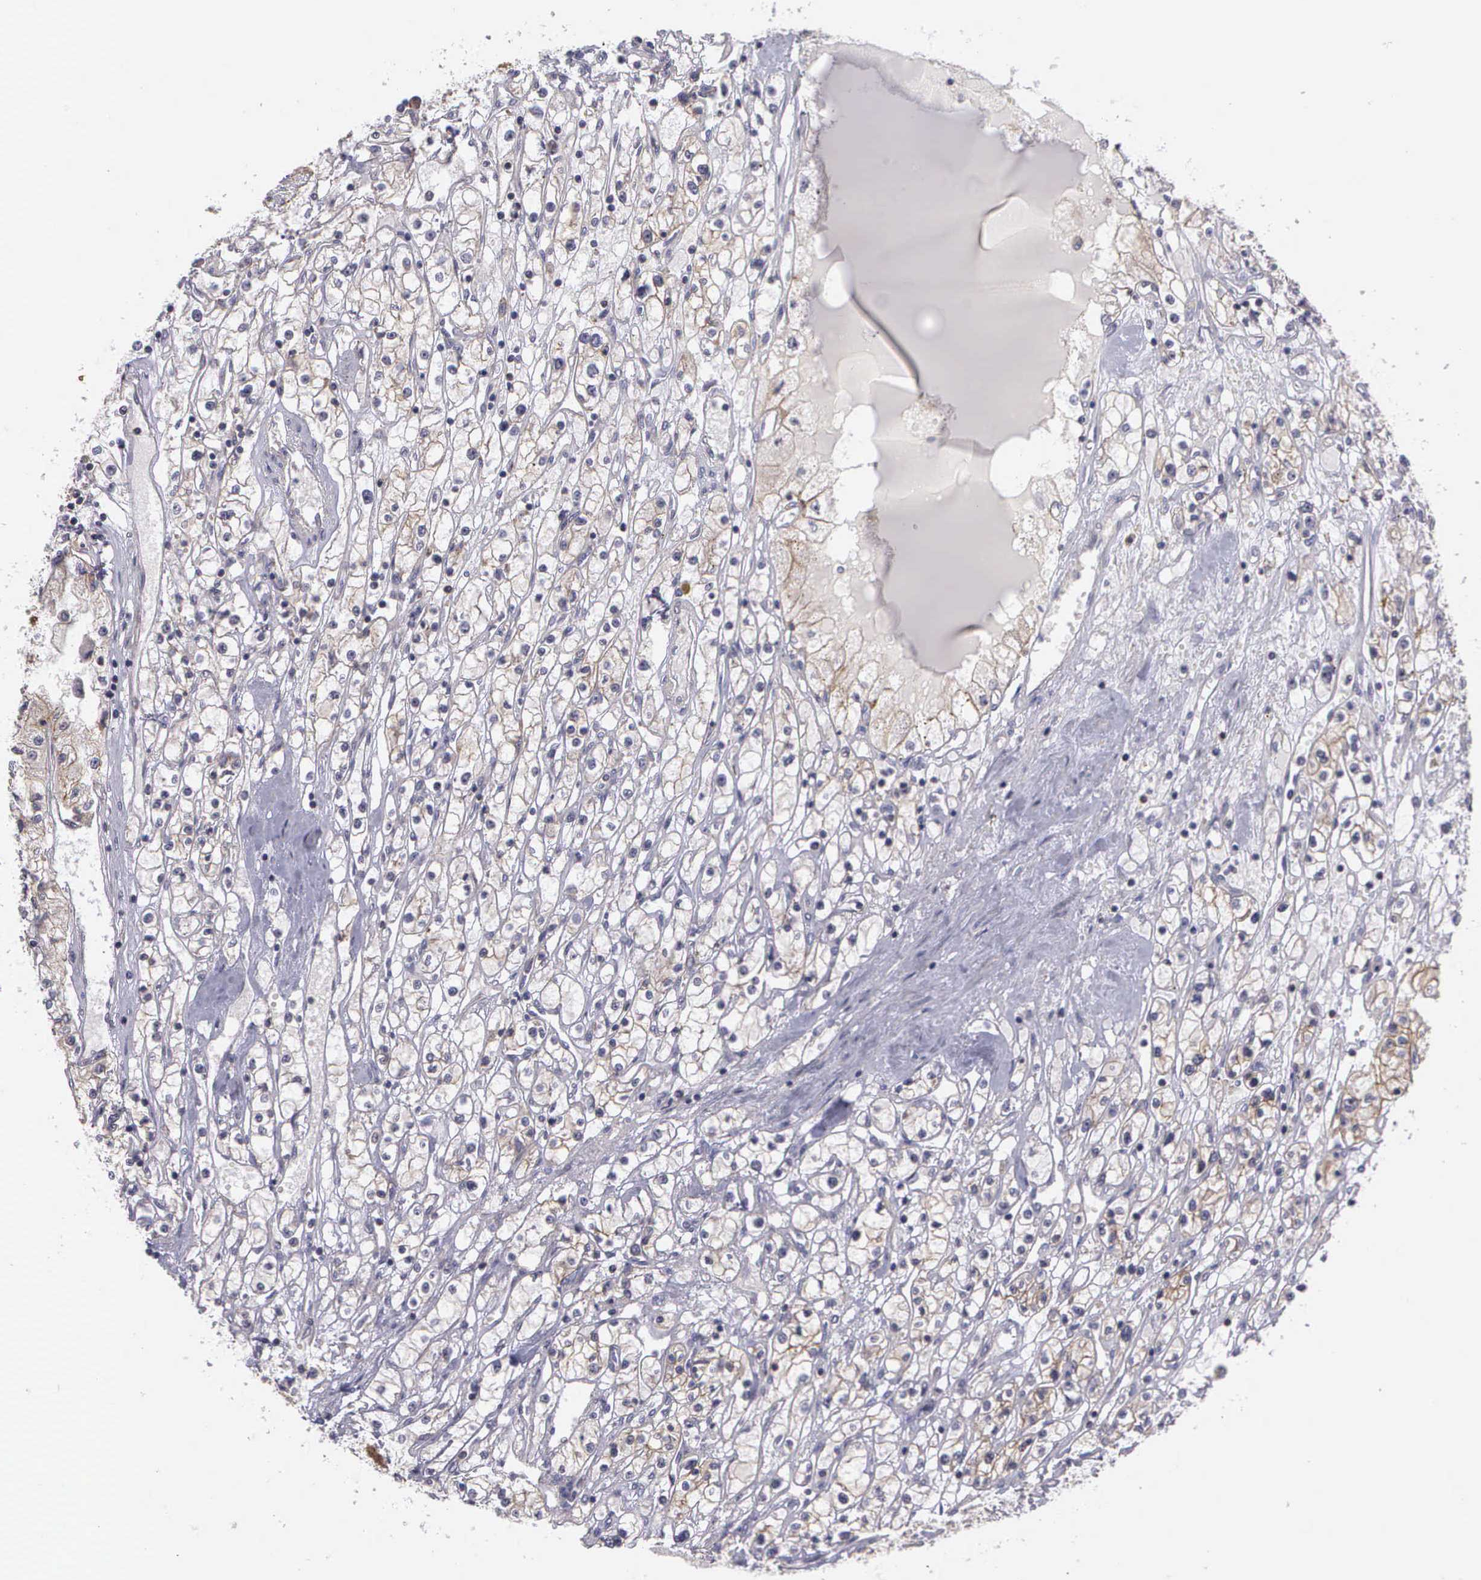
{"staining": {"intensity": "negative", "quantity": "none", "location": "none"}, "tissue": "renal cancer", "cell_type": "Tumor cells", "image_type": "cancer", "snomed": [{"axis": "morphology", "description": "Adenocarcinoma, NOS"}, {"axis": "topography", "description": "Kidney"}], "caption": "The photomicrograph shows no significant staining in tumor cells of renal cancer. The staining was performed using DAB (3,3'-diaminobenzidine) to visualize the protein expression in brown, while the nuclei were stained in blue with hematoxylin (Magnification: 20x).", "gene": "MICAL3", "patient": {"sex": "male", "age": 56}}